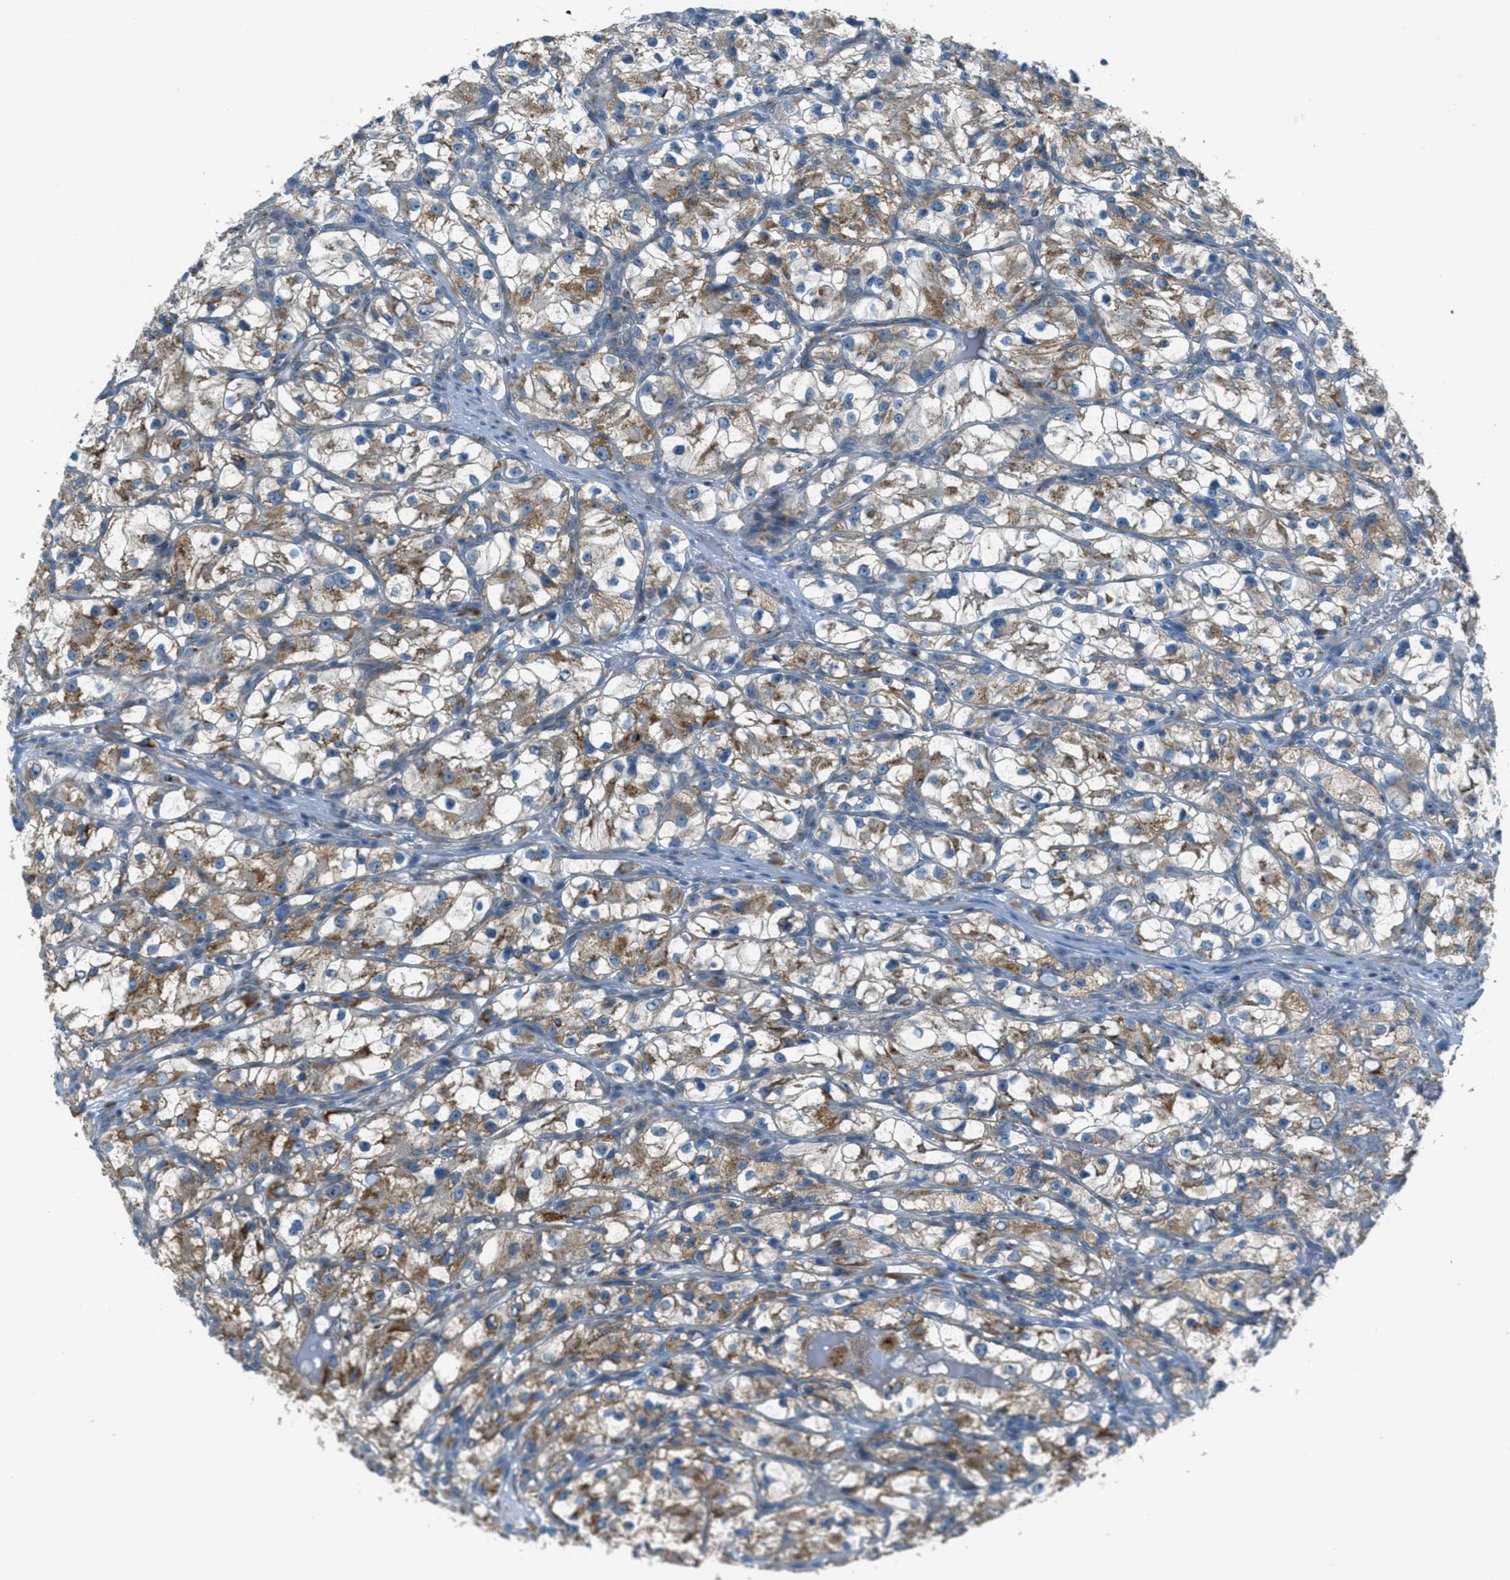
{"staining": {"intensity": "moderate", "quantity": ">75%", "location": "cytoplasmic/membranous"}, "tissue": "renal cancer", "cell_type": "Tumor cells", "image_type": "cancer", "snomed": [{"axis": "morphology", "description": "Adenocarcinoma, NOS"}, {"axis": "topography", "description": "Kidney"}], "caption": "Renal cancer tissue reveals moderate cytoplasmic/membranous expression in approximately >75% of tumor cells, visualized by immunohistochemistry.", "gene": "BCKDK", "patient": {"sex": "female", "age": 57}}